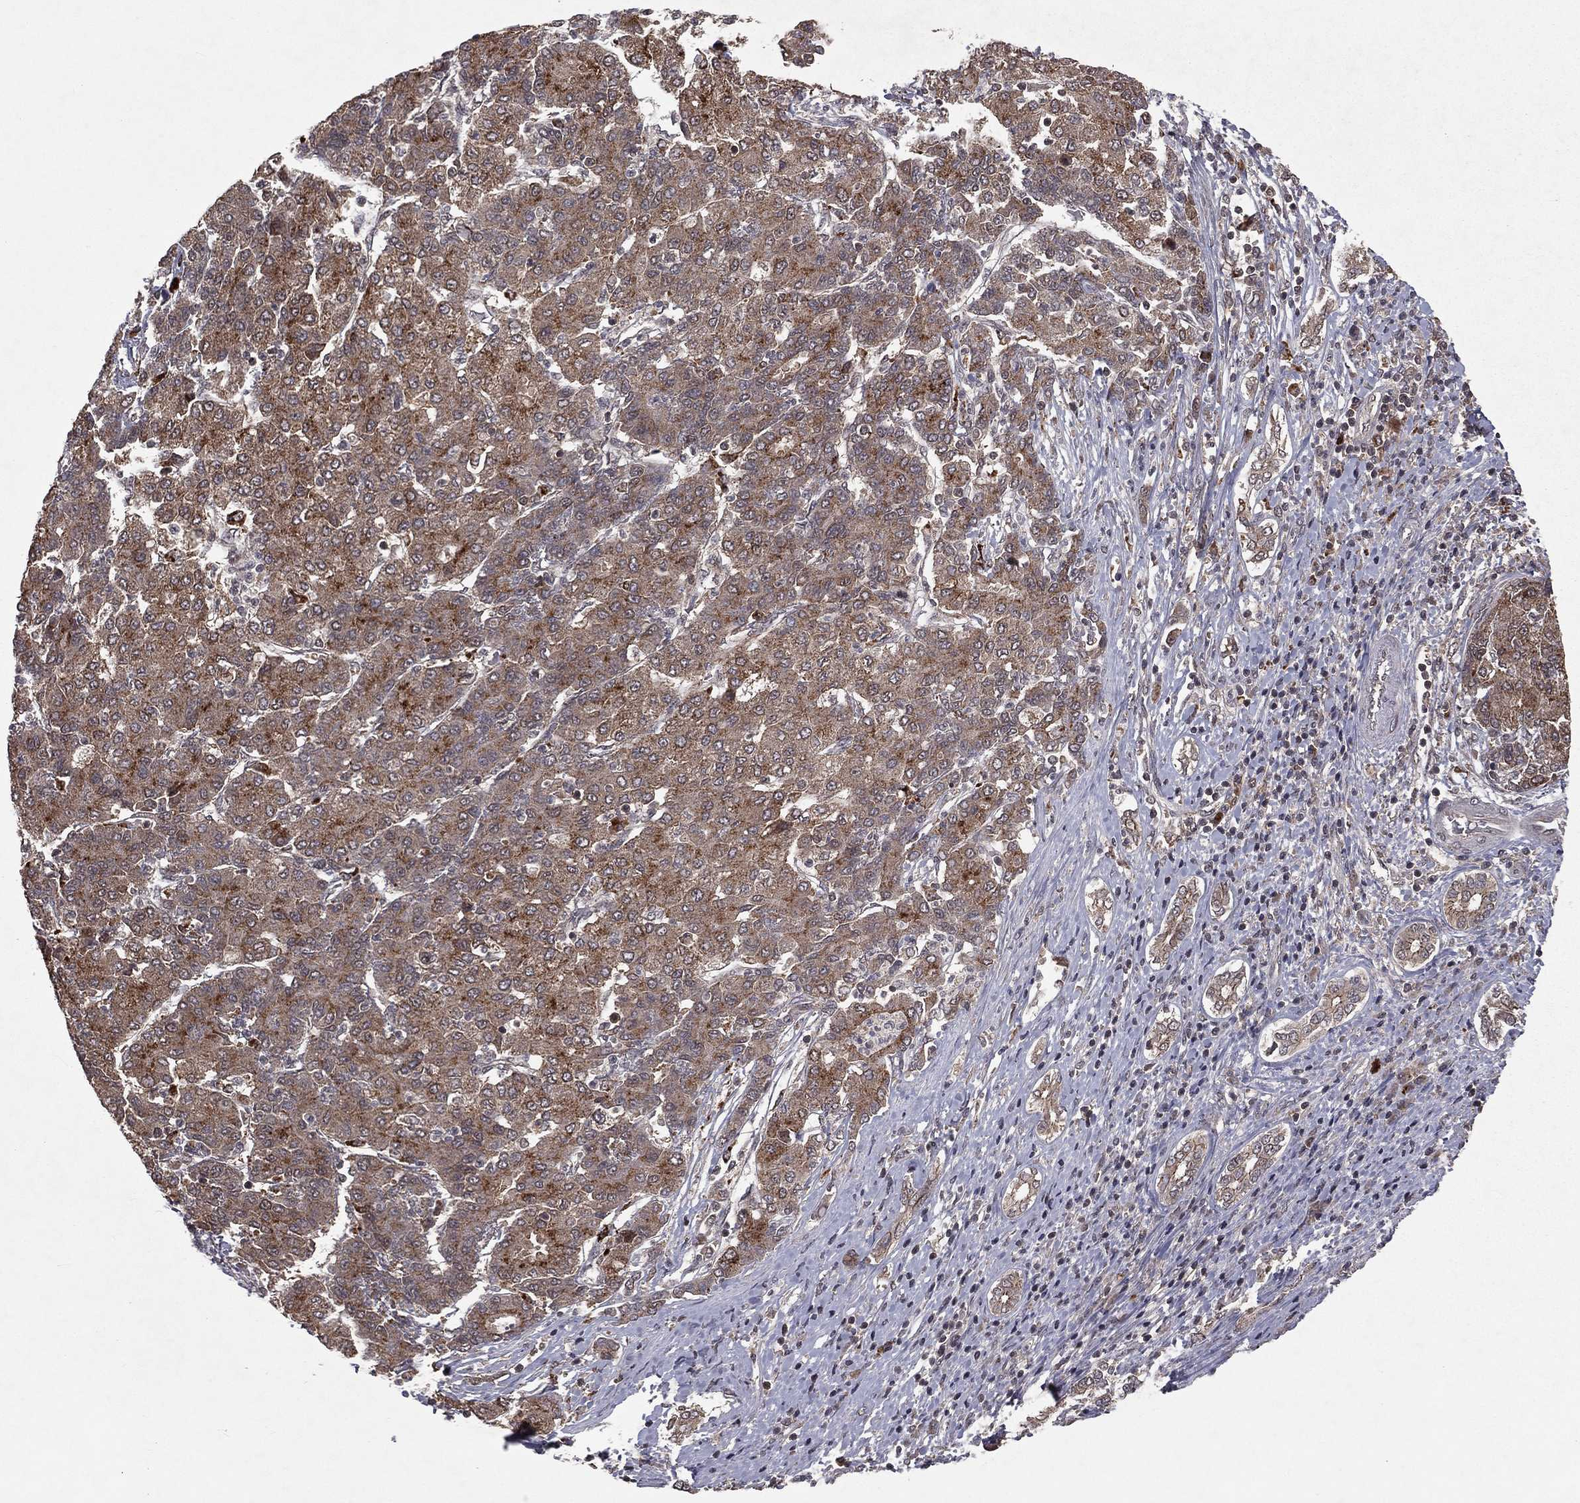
{"staining": {"intensity": "moderate", "quantity": ">75%", "location": "cytoplasmic/membranous"}, "tissue": "liver cancer", "cell_type": "Tumor cells", "image_type": "cancer", "snomed": [{"axis": "morphology", "description": "Carcinoma, Hepatocellular, NOS"}, {"axis": "topography", "description": "Liver"}], "caption": "There is medium levels of moderate cytoplasmic/membranous staining in tumor cells of liver hepatocellular carcinoma, as demonstrated by immunohistochemical staining (brown color).", "gene": "ZDHHC15", "patient": {"sex": "male", "age": 65}}